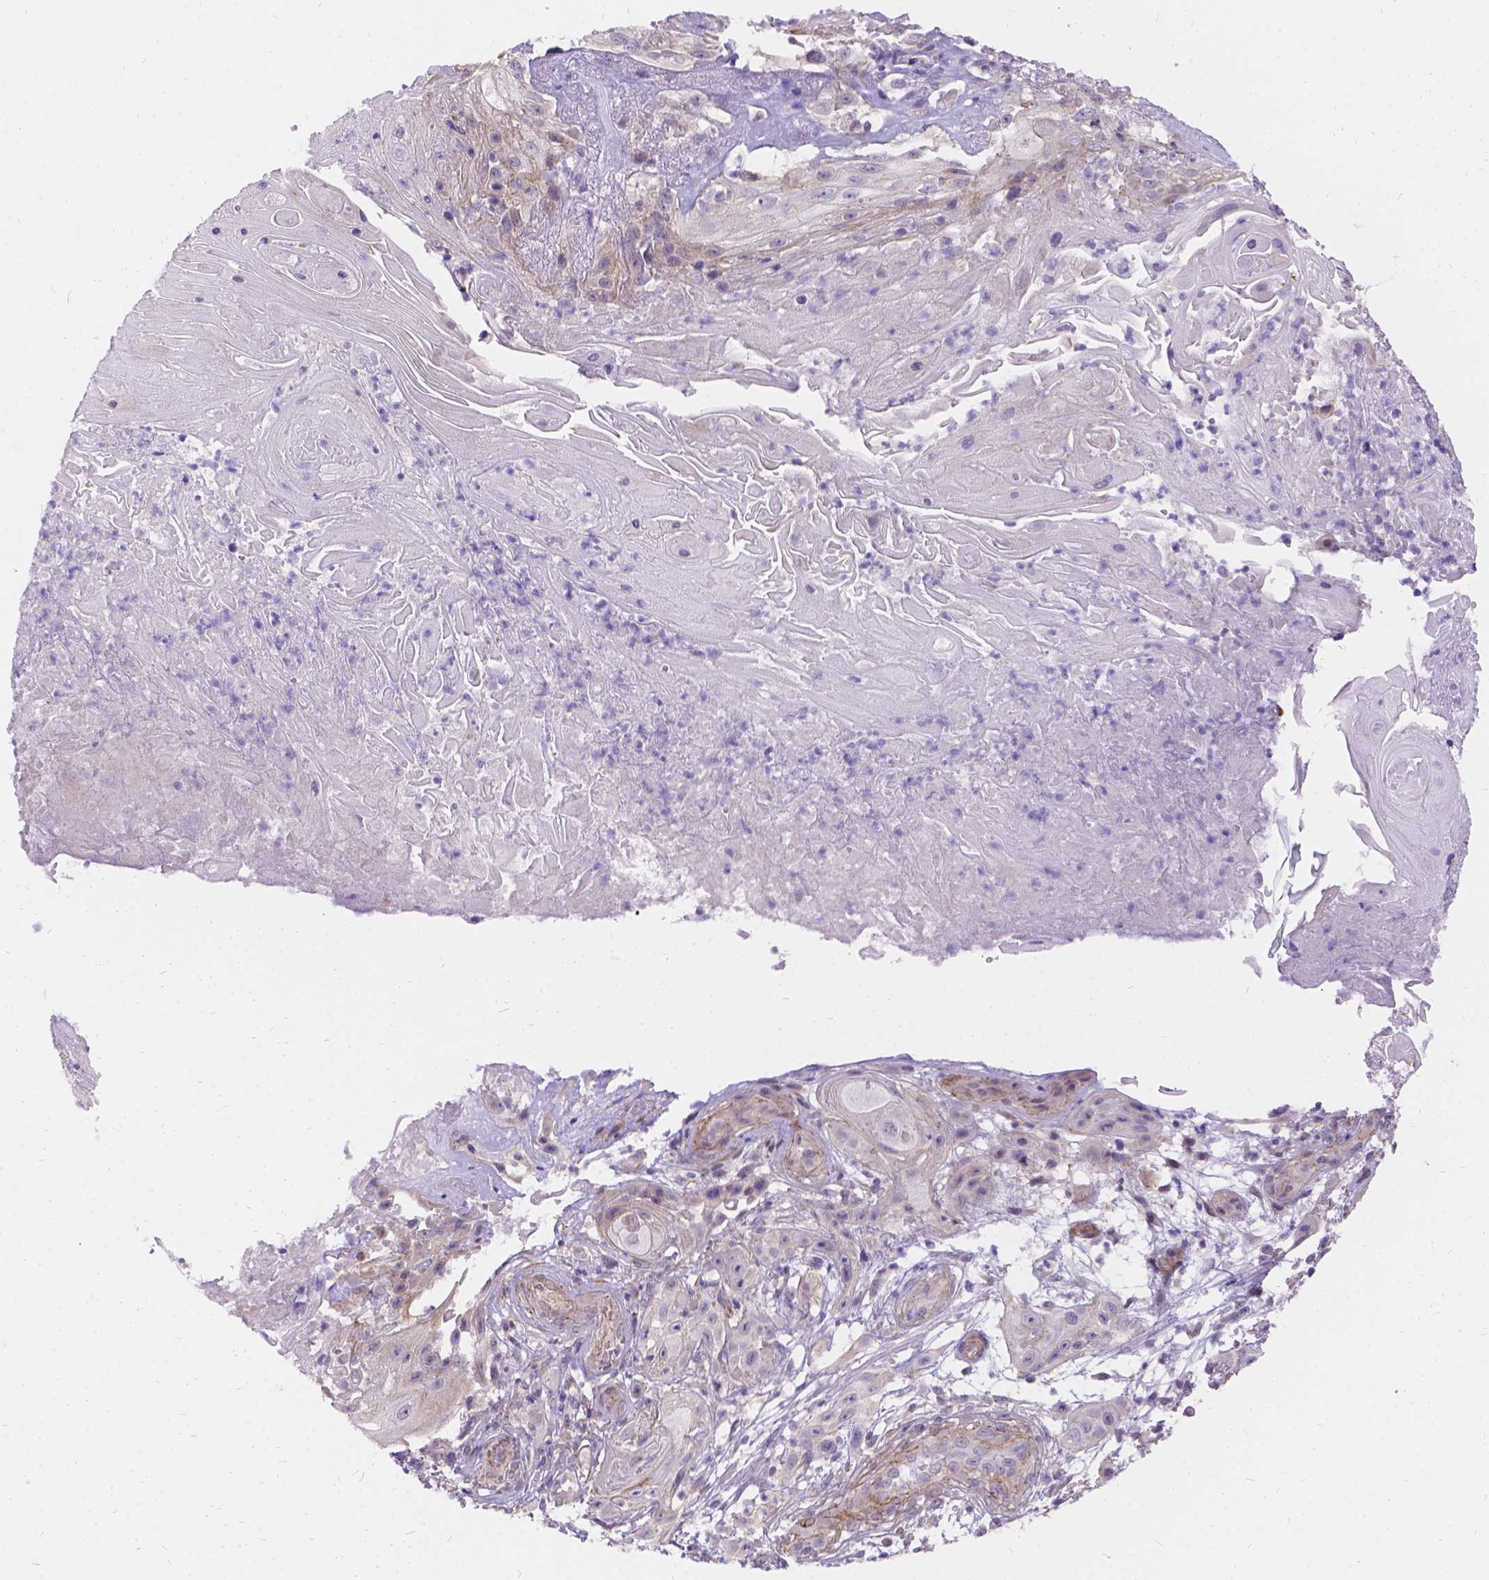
{"staining": {"intensity": "negative", "quantity": "none", "location": "none"}, "tissue": "skin cancer", "cell_type": "Tumor cells", "image_type": "cancer", "snomed": [{"axis": "morphology", "description": "Squamous cell carcinoma, NOS"}, {"axis": "topography", "description": "Skin"}], "caption": "Protein analysis of skin cancer (squamous cell carcinoma) shows no significant expression in tumor cells. (DAB immunohistochemistry with hematoxylin counter stain).", "gene": "PALS1", "patient": {"sex": "male", "age": 62}}